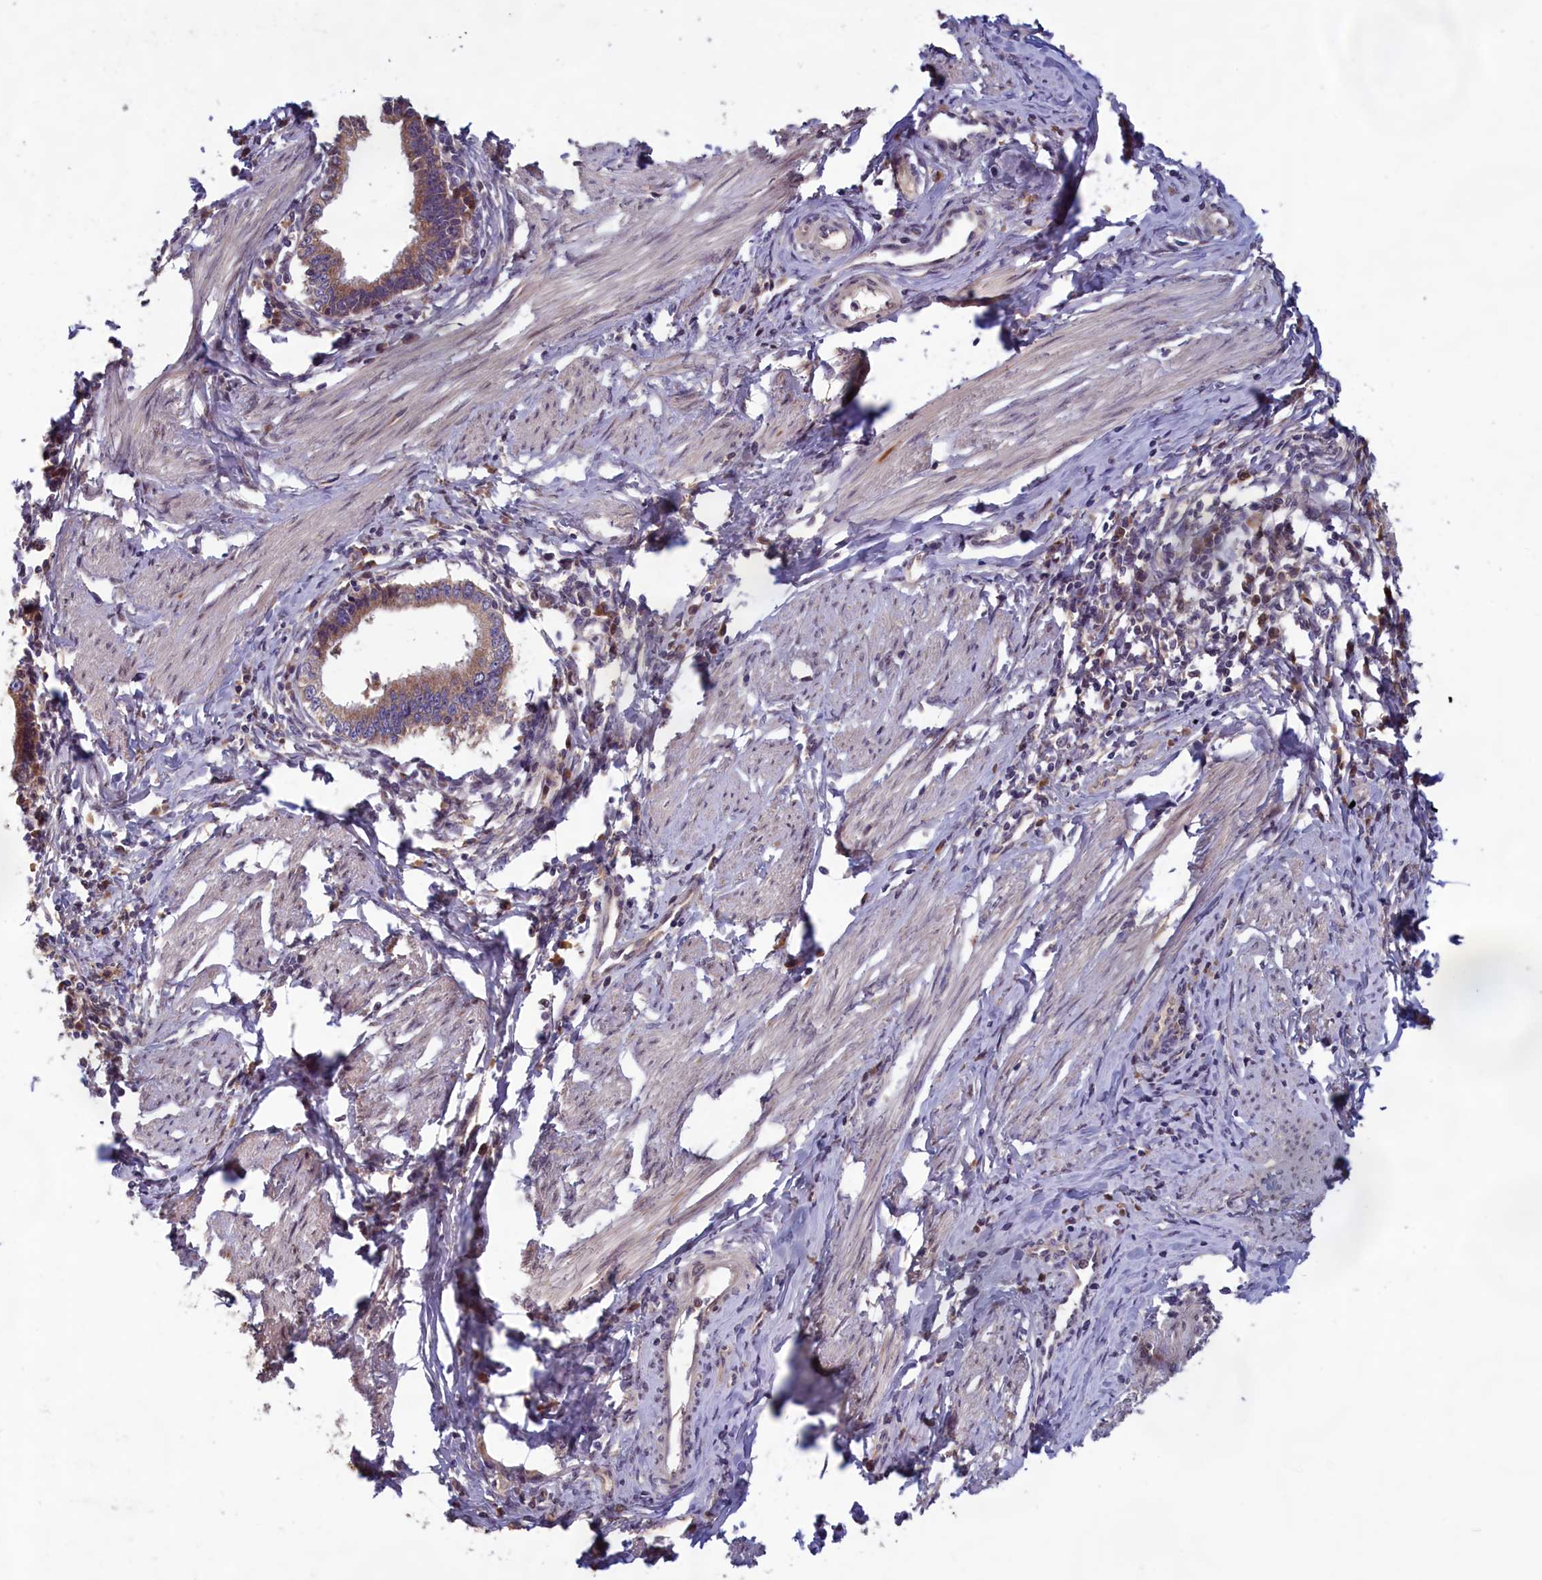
{"staining": {"intensity": "weak", "quantity": ">75%", "location": "cytoplasmic/membranous"}, "tissue": "cervical cancer", "cell_type": "Tumor cells", "image_type": "cancer", "snomed": [{"axis": "morphology", "description": "Adenocarcinoma, NOS"}, {"axis": "topography", "description": "Cervix"}], "caption": "This micrograph shows adenocarcinoma (cervical) stained with IHC to label a protein in brown. The cytoplasmic/membranous of tumor cells show weak positivity for the protein. Nuclei are counter-stained blue.", "gene": "CCDC15", "patient": {"sex": "female", "age": 36}}